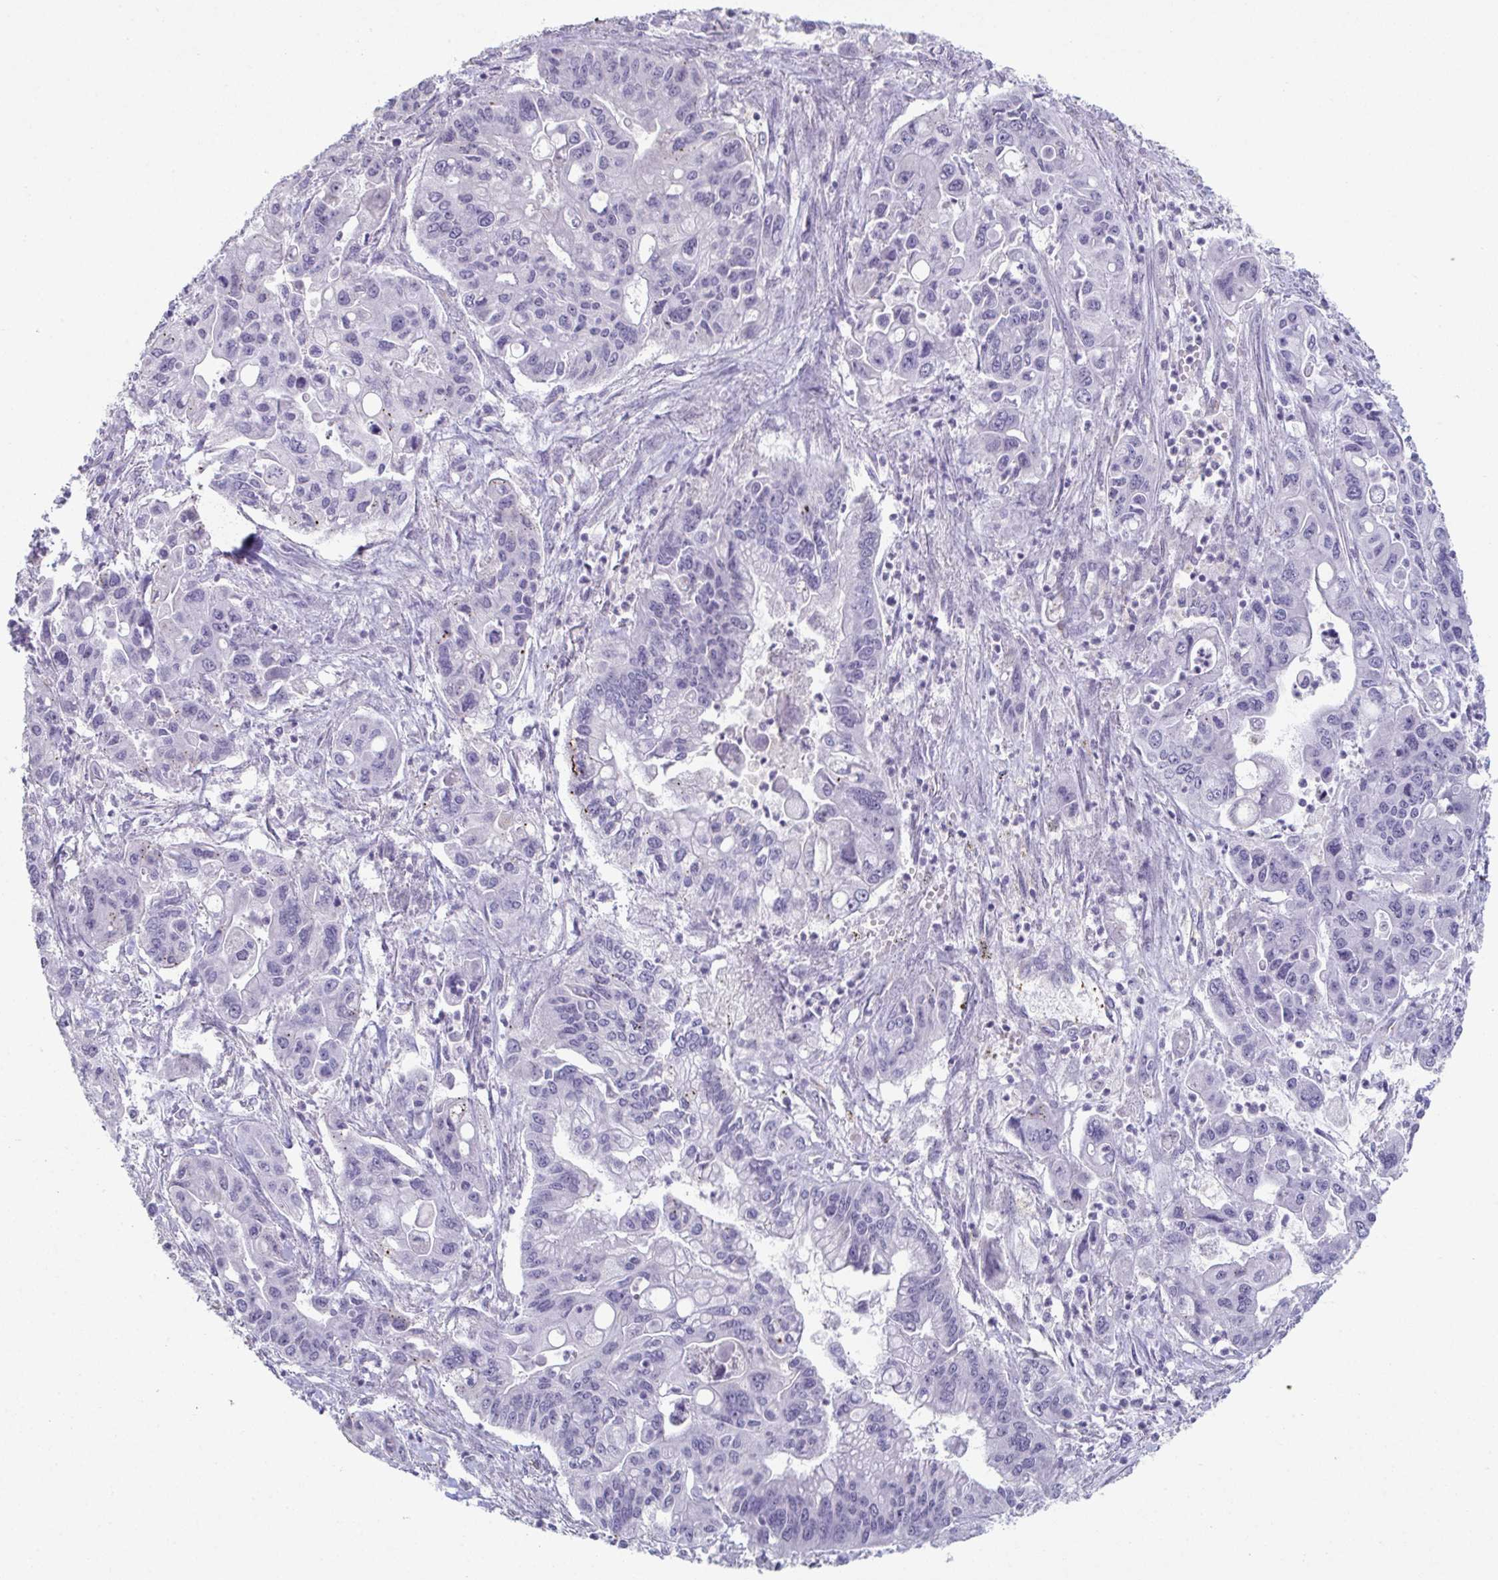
{"staining": {"intensity": "negative", "quantity": "none", "location": "none"}, "tissue": "pancreatic cancer", "cell_type": "Tumor cells", "image_type": "cancer", "snomed": [{"axis": "morphology", "description": "Adenocarcinoma, NOS"}, {"axis": "topography", "description": "Pancreas"}], "caption": "Micrograph shows no protein staining in tumor cells of pancreatic cancer (adenocarcinoma) tissue.", "gene": "ADAM21", "patient": {"sex": "male", "age": 62}}